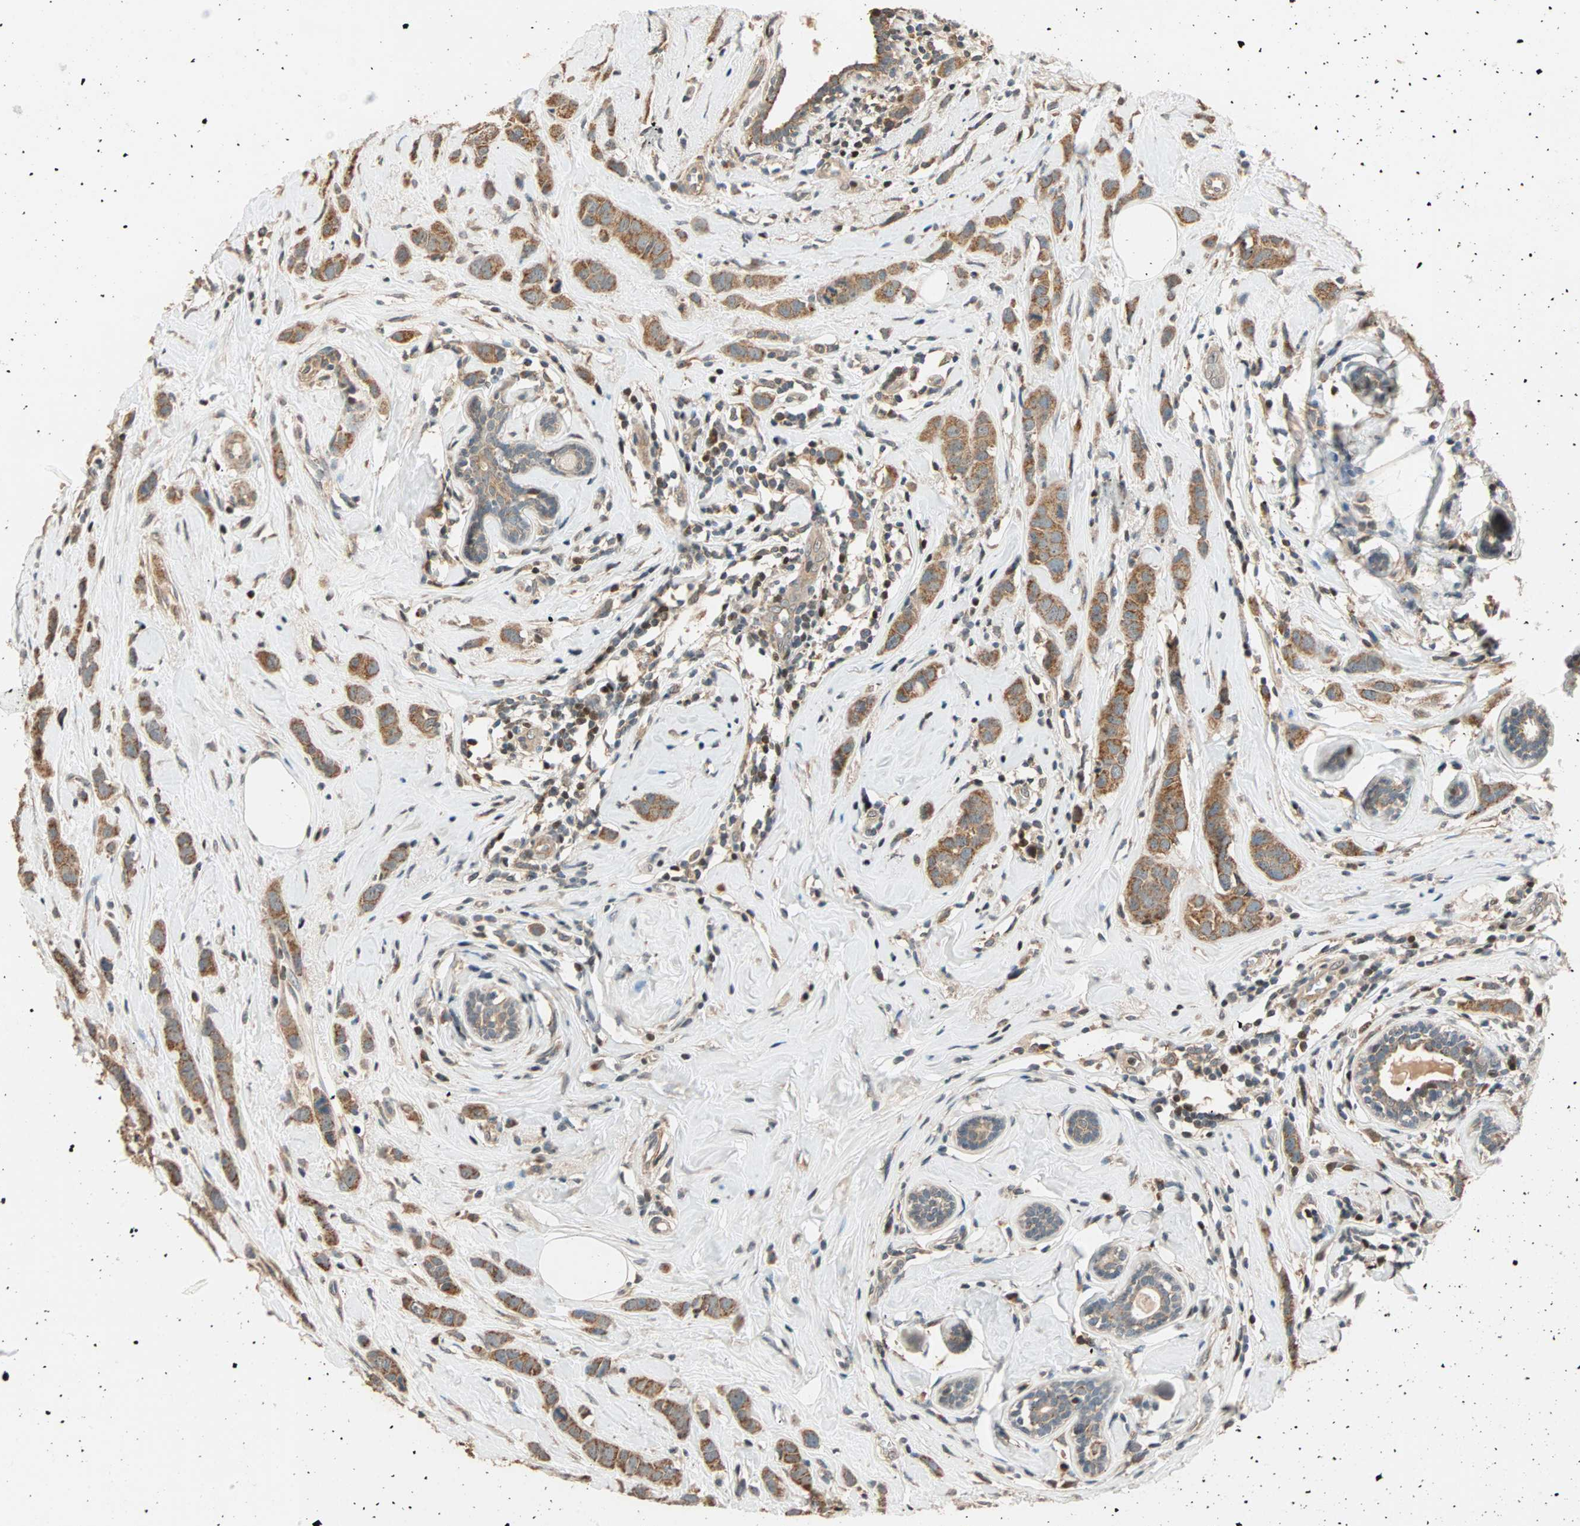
{"staining": {"intensity": "moderate", "quantity": ">75%", "location": "cytoplasmic/membranous"}, "tissue": "breast cancer", "cell_type": "Tumor cells", "image_type": "cancer", "snomed": [{"axis": "morphology", "description": "Normal tissue, NOS"}, {"axis": "morphology", "description": "Duct carcinoma"}, {"axis": "topography", "description": "Breast"}], "caption": "There is medium levels of moderate cytoplasmic/membranous expression in tumor cells of breast invasive ductal carcinoma, as demonstrated by immunohistochemical staining (brown color).", "gene": "HECW1", "patient": {"sex": "female", "age": 50}}